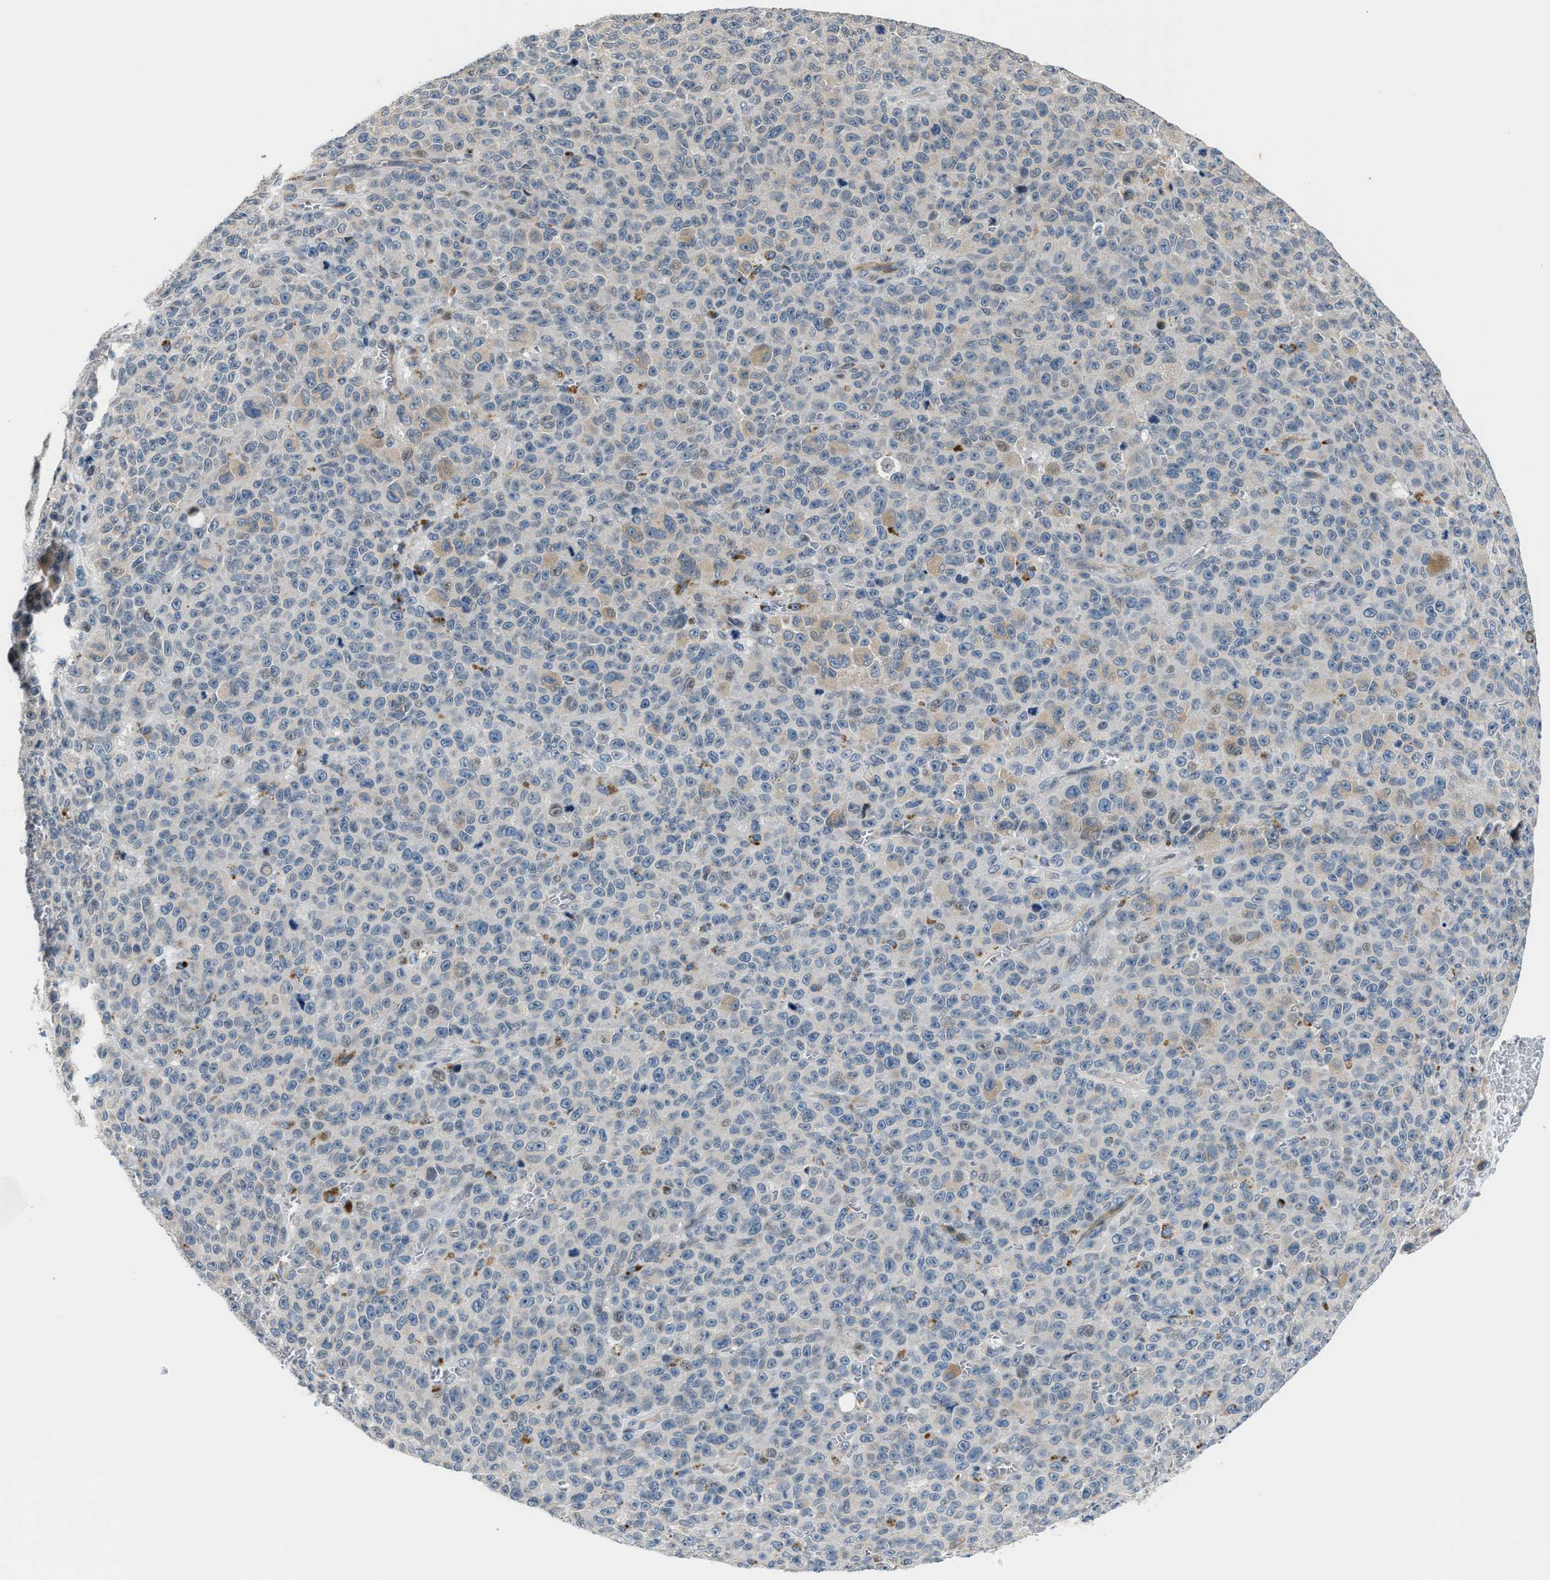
{"staining": {"intensity": "weak", "quantity": "<25%", "location": "cytoplasmic/membranous"}, "tissue": "melanoma", "cell_type": "Tumor cells", "image_type": "cancer", "snomed": [{"axis": "morphology", "description": "Malignant melanoma, NOS"}, {"axis": "topography", "description": "Skin"}], "caption": "Malignant melanoma was stained to show a protein in brown. There is no significant positivity in tumor cells.", "gene": "PPM1H", "patient": {"sex": "female", "age": 82}}